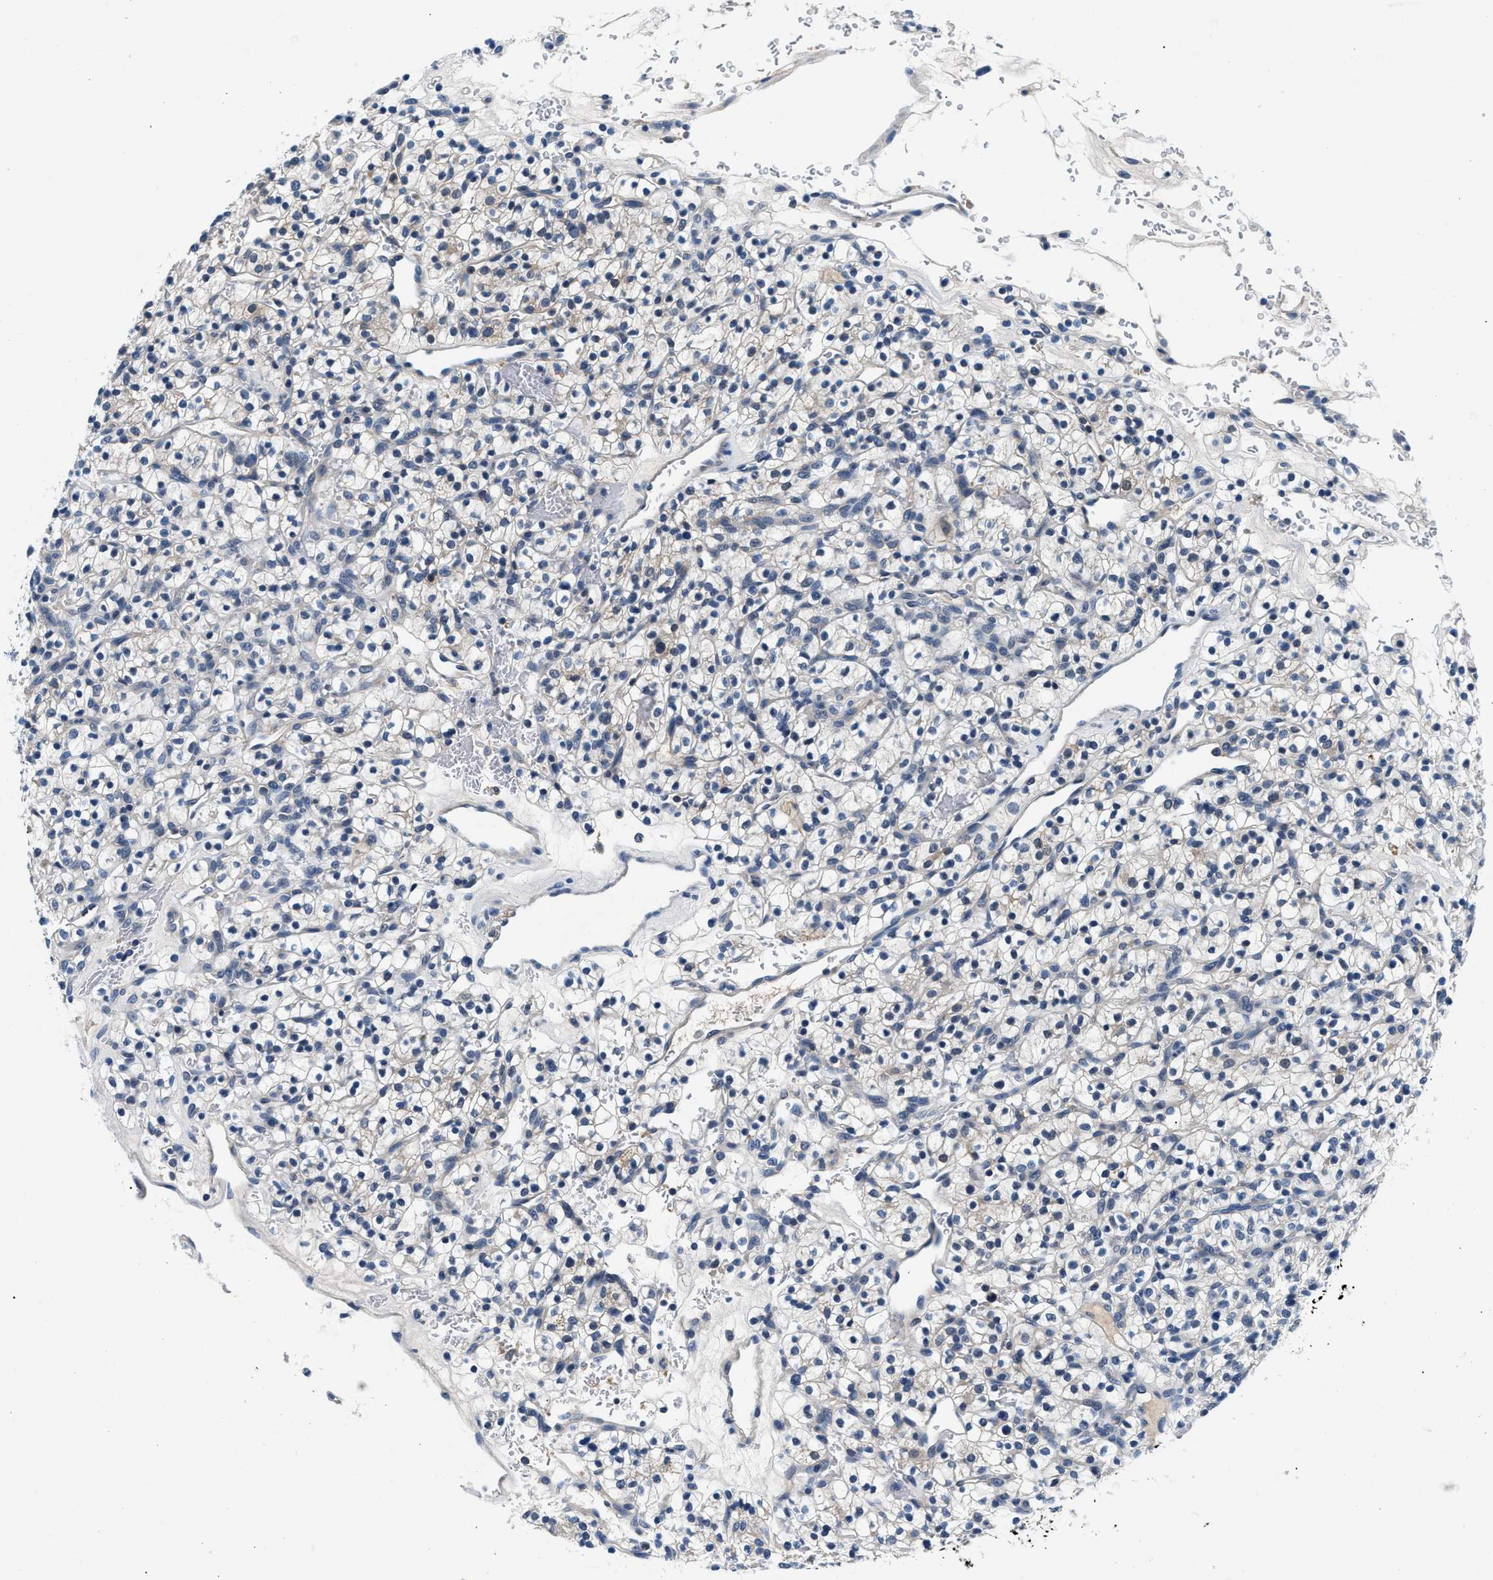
{"staining": {"intensity": "negative", "quantity": "none", "location": "none"}, "tissue": "renal cancer", "cell_type": "Tumor cells", "image_type": "cancer", "snomed": [{"axis": "morphology", "description": "Adenocarcinoma, NOS"}, {"axis": "topography", "description": "Kidney"}], "caption": "Immunohistochemical staining of human renal cancer (adenocarcinoma) exhibits no significant expression in tumor cells. (IHC, brightfield microscopy, high magnification).", "gene": "DENND6B", "patient": {"sex": "female", "age": 57}}